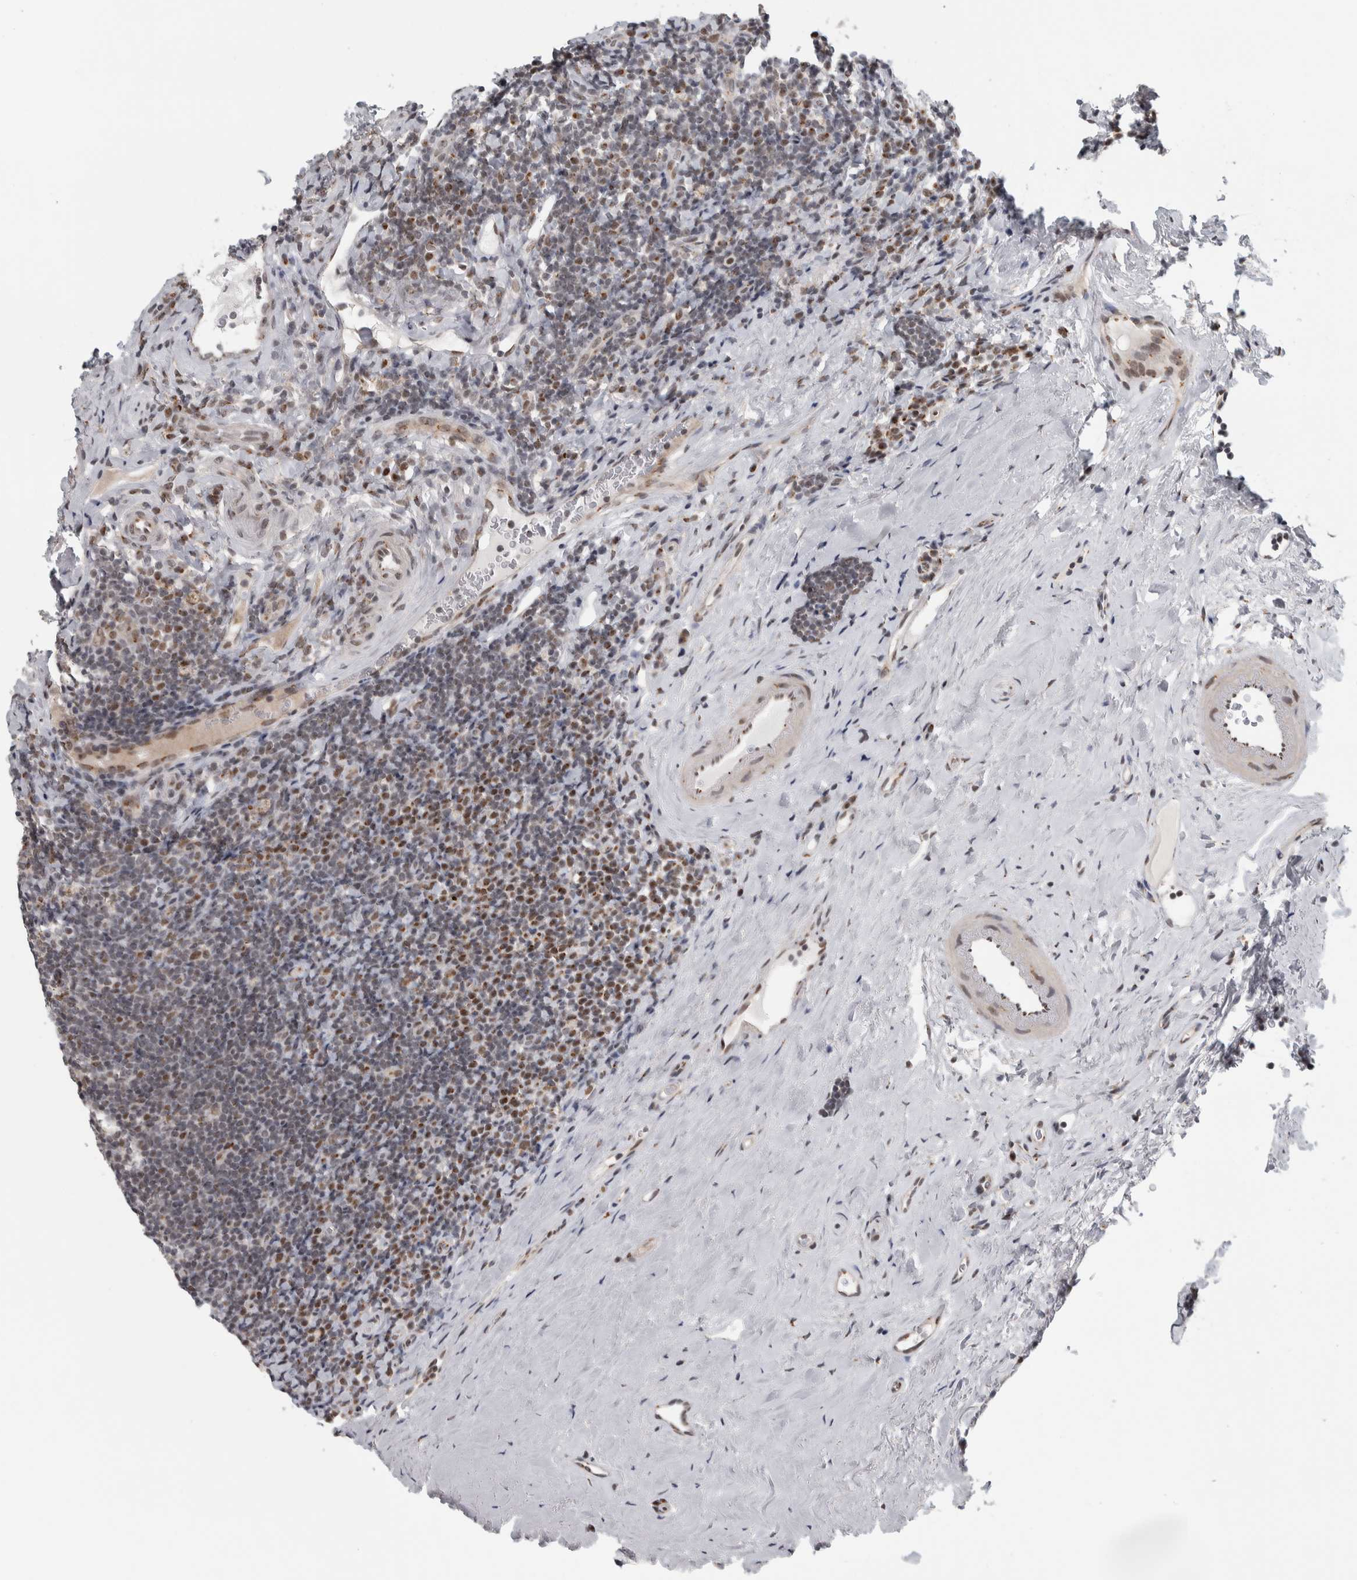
{"staining": {"intensity": "weak", "quantity": ">75%", "location": "nuclear"}, "tissue": "tonsil", "cell_type": "Germinal center cells", "image_type": "normal", "snomed": [{"axis": "morphology", "description": "Normal tissue, NOS"}, {"axis": "topography", "description": "Tonsil"}], "caption": "Immunohistochemistry staining of normal tonsil, which exhibits low levels of weak nuclear expression in approximately >75% of germinal center cells indicating weak nuclear protein positivity. The staining was performed using DAB (3,3'-diaminobenzidine) (brown) for protein detection and nuclei were counterstained in hematoxylin (blue).", "gene": "ZMYND8", "patient": {"sex": "male", "age": 37}}